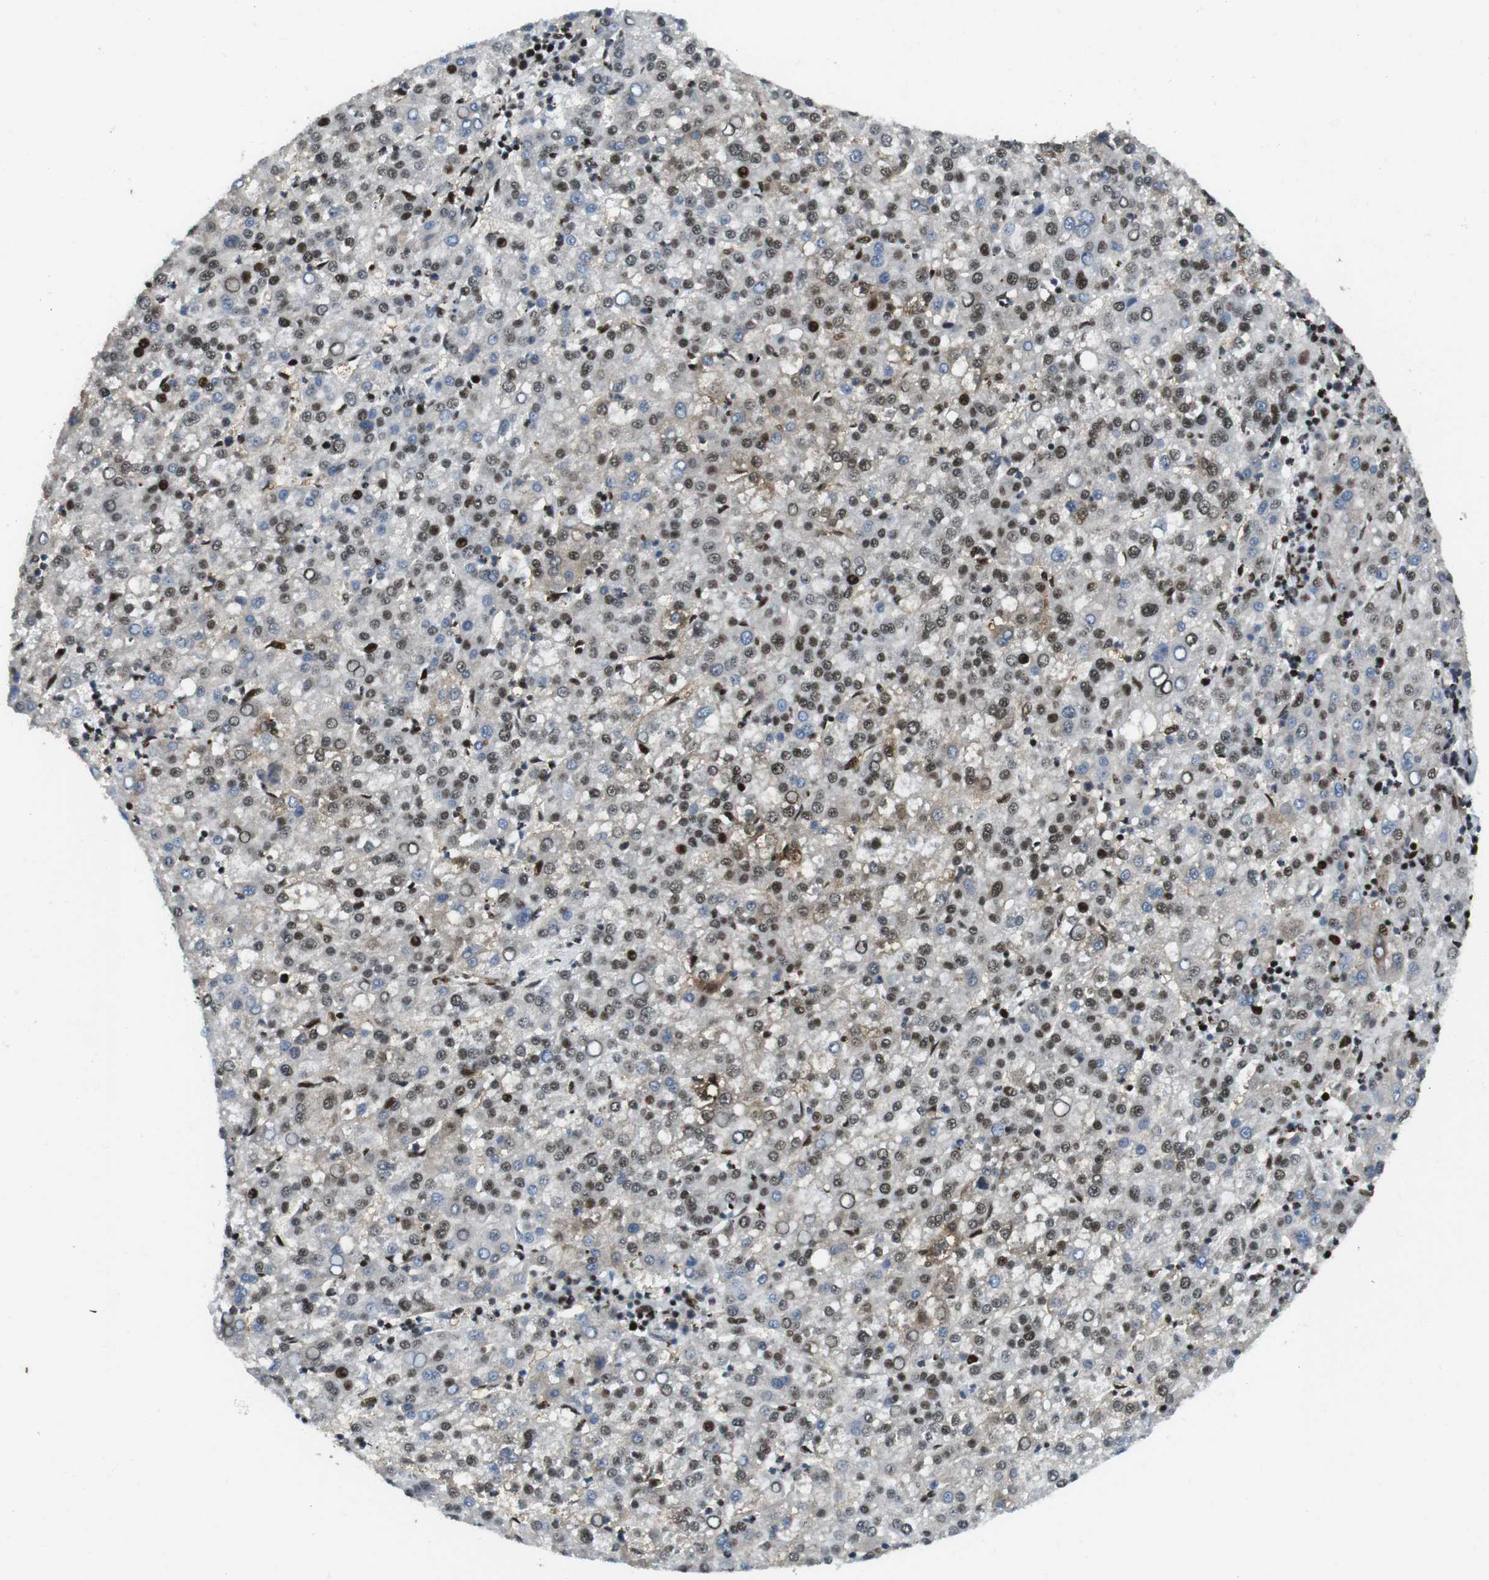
{"staining": {"intensity": "strong", "quantity": "25%-75%", "location": "nuclear"}, "tissue": "liver cancer", "cell_type": "Tumor cells", "image_type": "cancer", "snomed": [{"axis": "morphology", "description": "Carcinoma, Hepatocellular, NOS"}, {"axis": "topography", "description": "Liver"}], "caption": "An immunohistochemistry micrograph of neoplastic tissue is shown. Protein staining in brown labels strong nuclear positivity in hepatocellular carcinoma (liver) within tumor cells.", "gene": "ARID1A", "patient": {"sex": "female", "age": 58}}